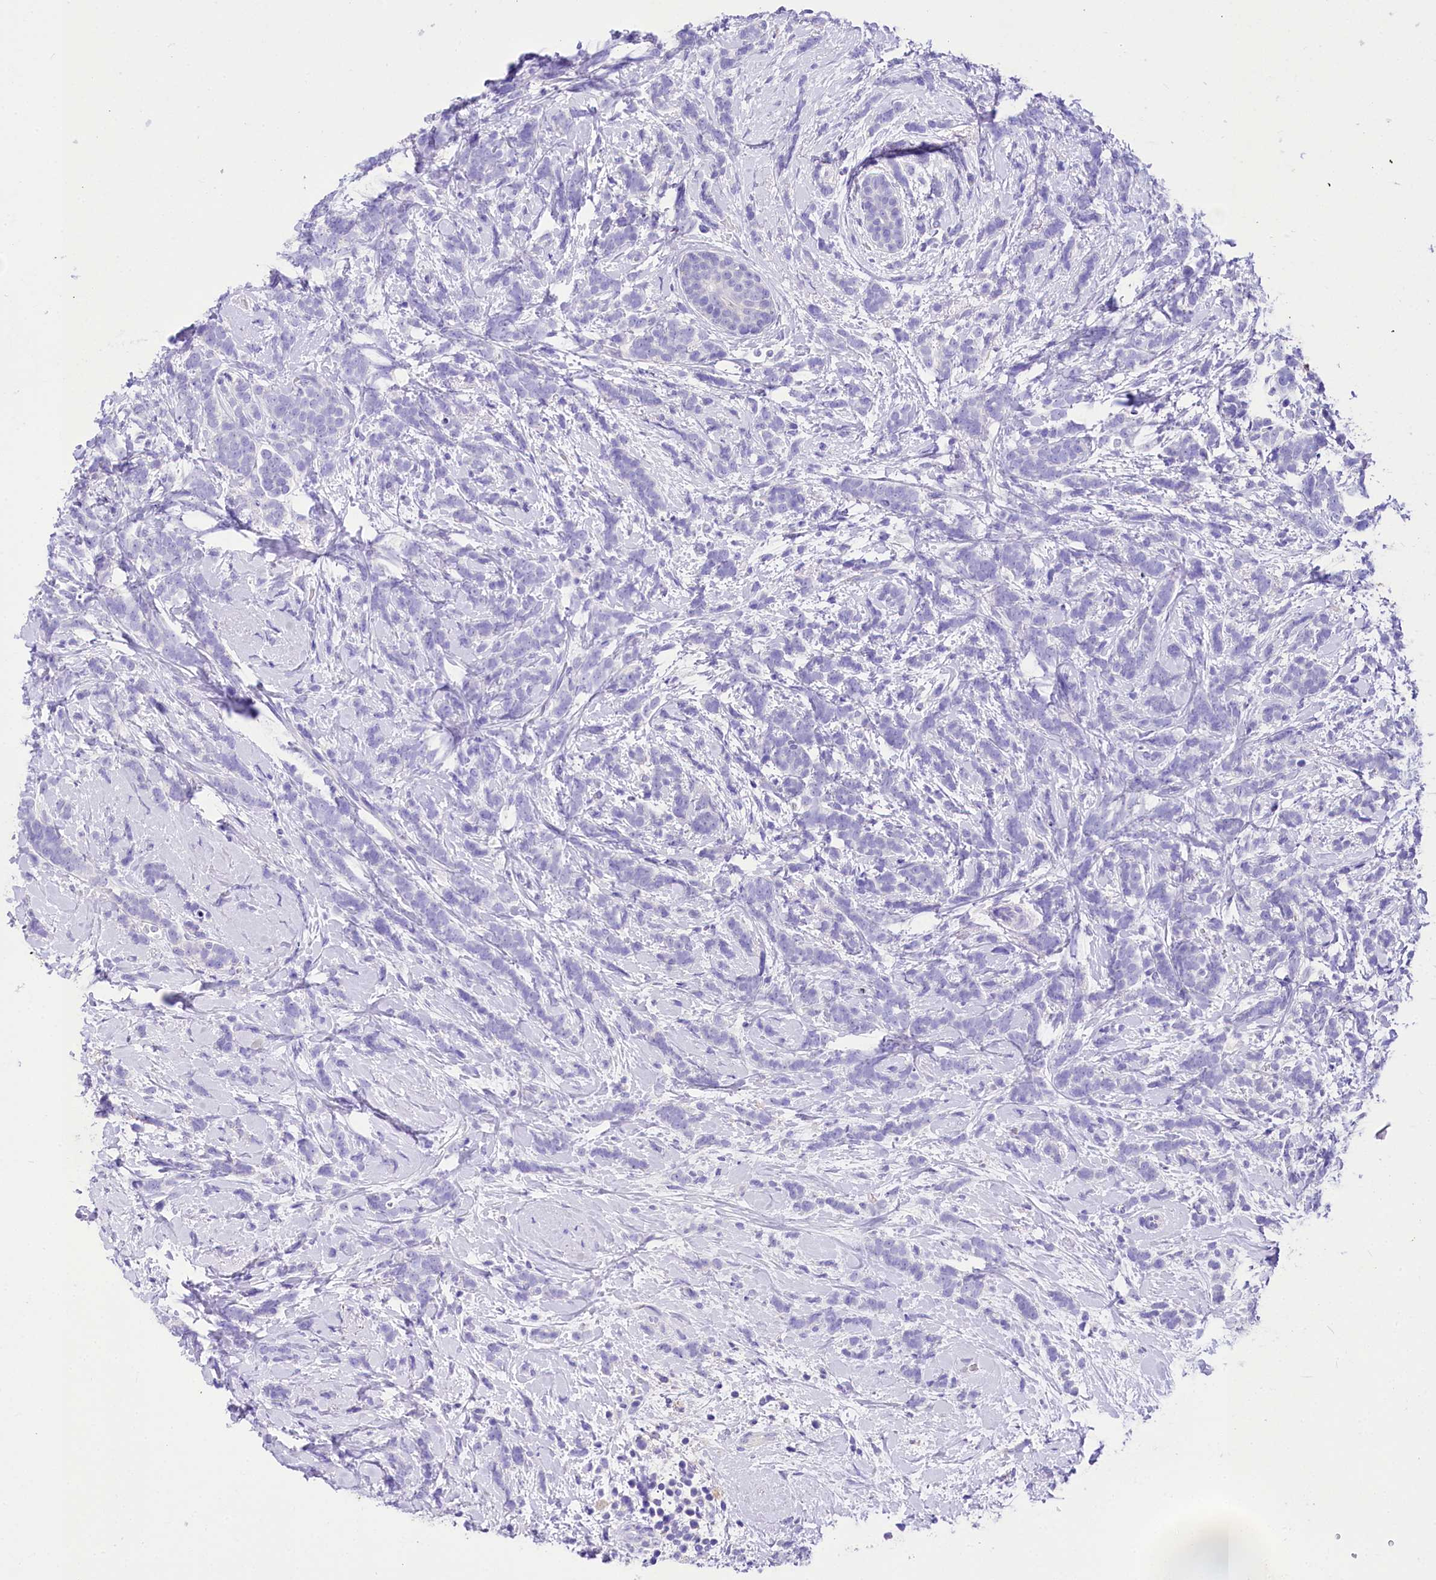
{"staining": {"intensity": "negative", "quantity": "none", "location": "none"}, "tissue": "breast cancer", "cell_type": "Tumor cells", "image_type": "cancer", "snomed": [{"axis": "morphology", "description": "Lobular carcinoma"}, {"axis": "topography", "description": "Breast"}], "caption": "Human breast cancer (lobular carcinoma) stained for a protein using IHC demonstrates no positivity in tumor cells.", "gene": "A2ML1", "patient": {"sex": "female", "age": 58}}